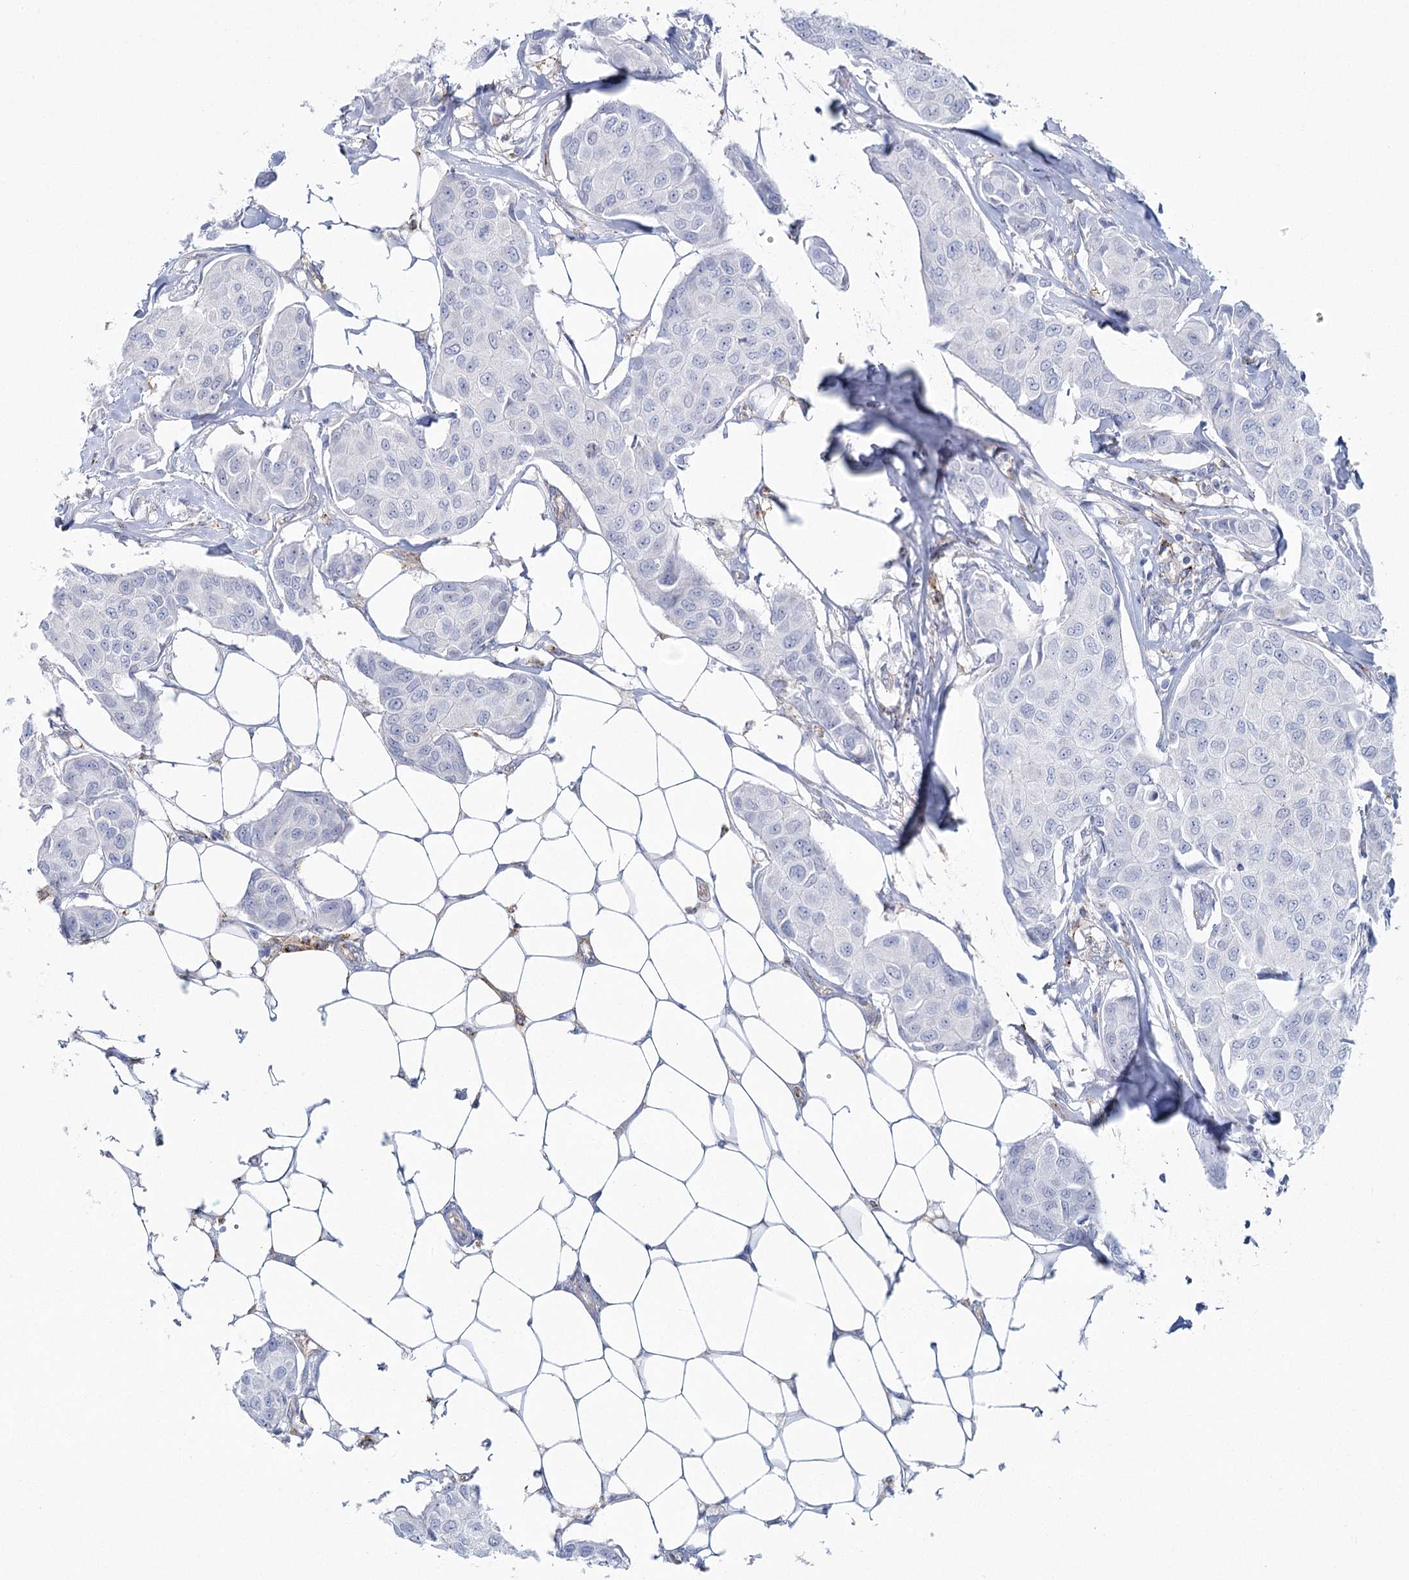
{"staining": {"intensity": "negative", "quantity": "none", "location": "none"}, "tissue": "breast cancer", "cell_type": "Tumor cells", "image_type": "cancer", "snomed": [{"axis": "morphology", "description": "Duct carcinoma"}, {"axis": "topography", "description": "Breast"}], "caption": "Immunohistochemical staining of human infiltrating ductal carcinoma (breast) demonstrates no significant expression in tumor cells.", "gene": "CCDC88A", "patient": {"sex": "female", "age": 80}}